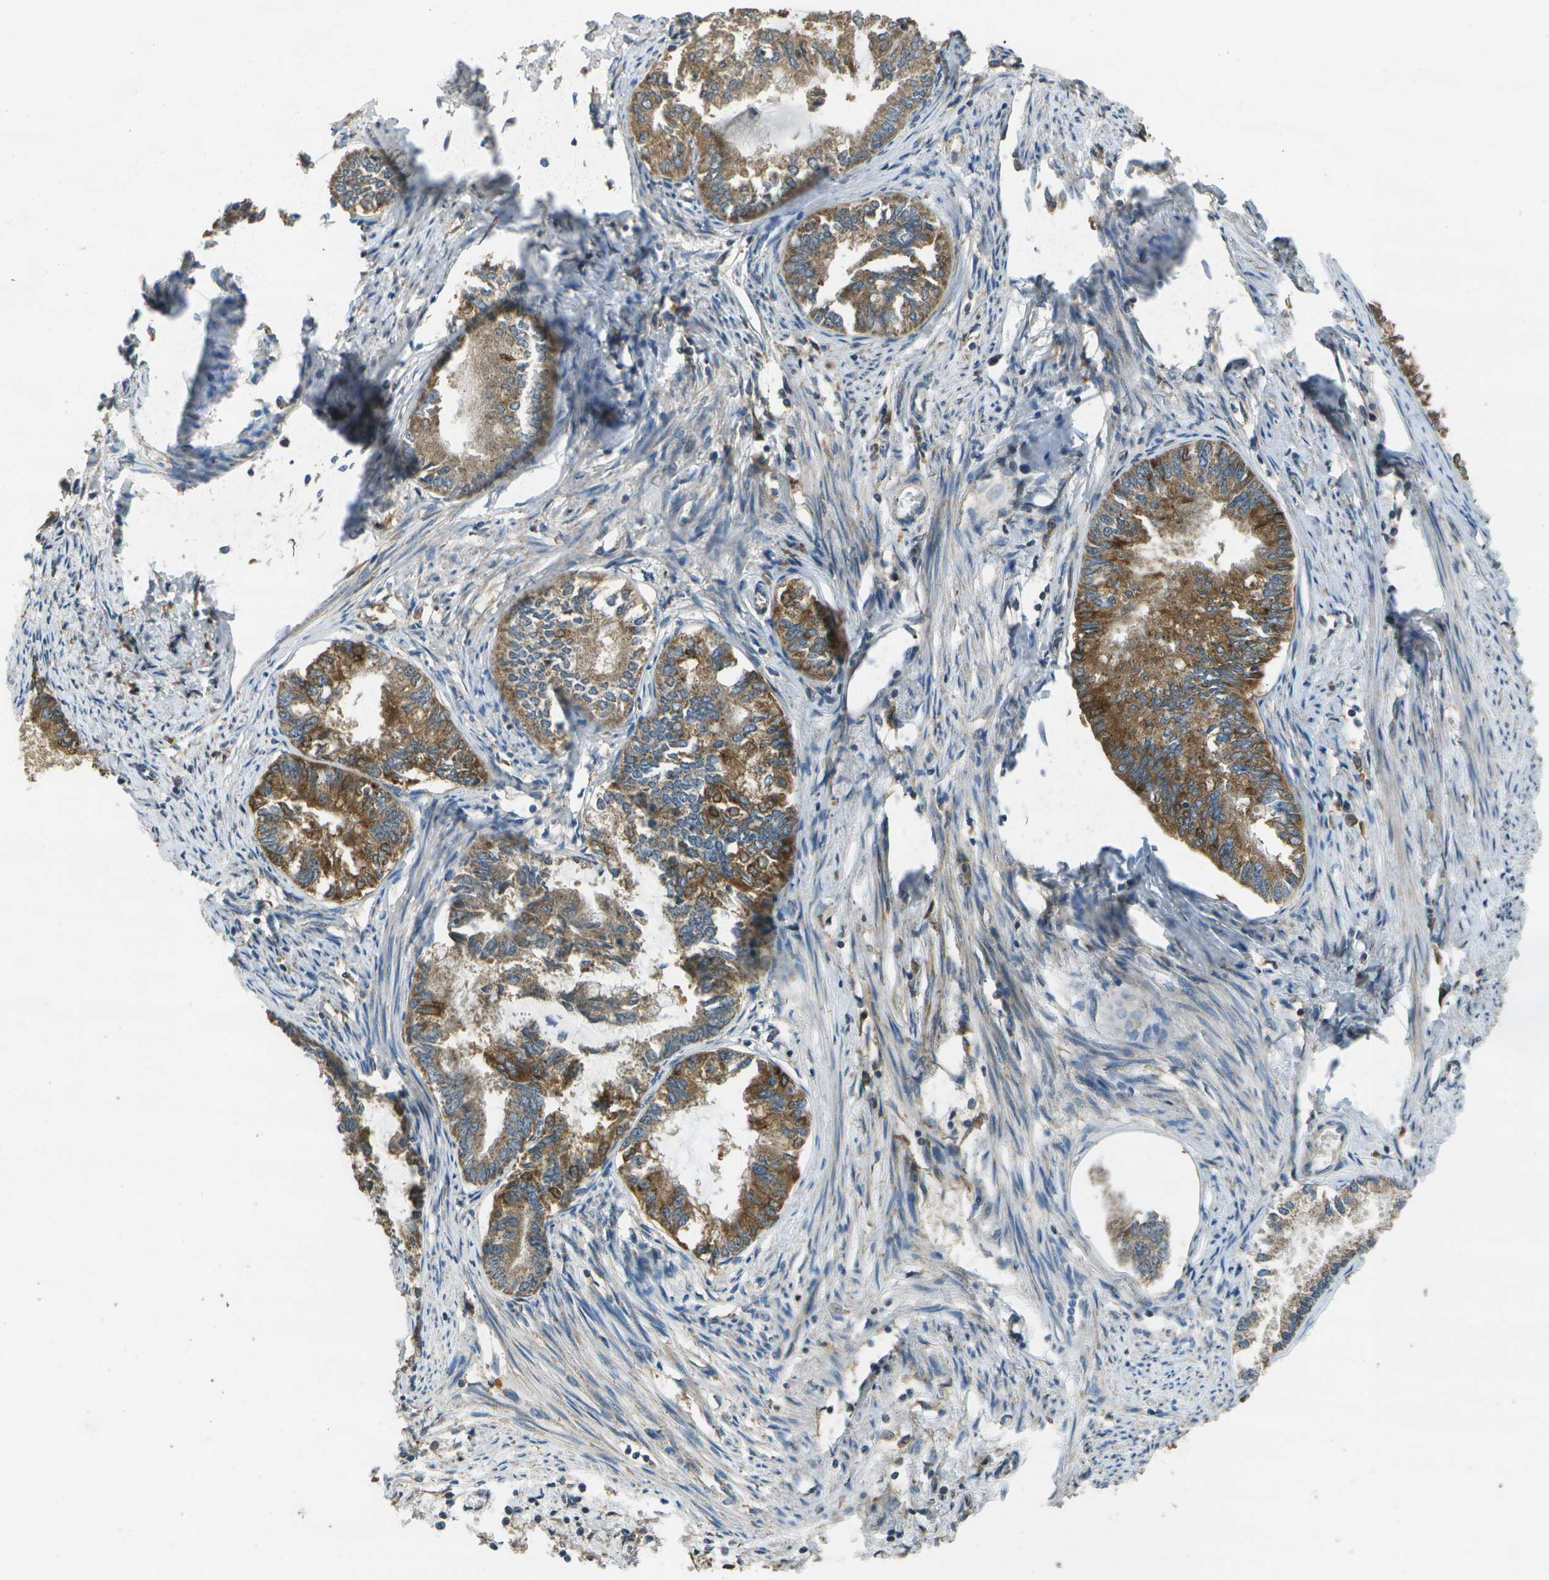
{"staining": {"intensity": "moderate", "quantity": ">75%", "location": "cytoplasmic/membranous"}, "tissue": "endometrial cancer", "cell_type": "Tumor cells", "image_type": "cancer", "snomed": [{"axis": "morphology", "description": "Adenocarcinoma, NOS"}, {"axis": "topography", "description": "Endometrium"}], "caption": "About >75% of tumor cells in endometrial cancer show moderate cytoplasmic/membranous protein expression as visualized by brown immunohistochemical staining.", "gene": "HFE", "patient": {"sex": "female", "age": 86}}